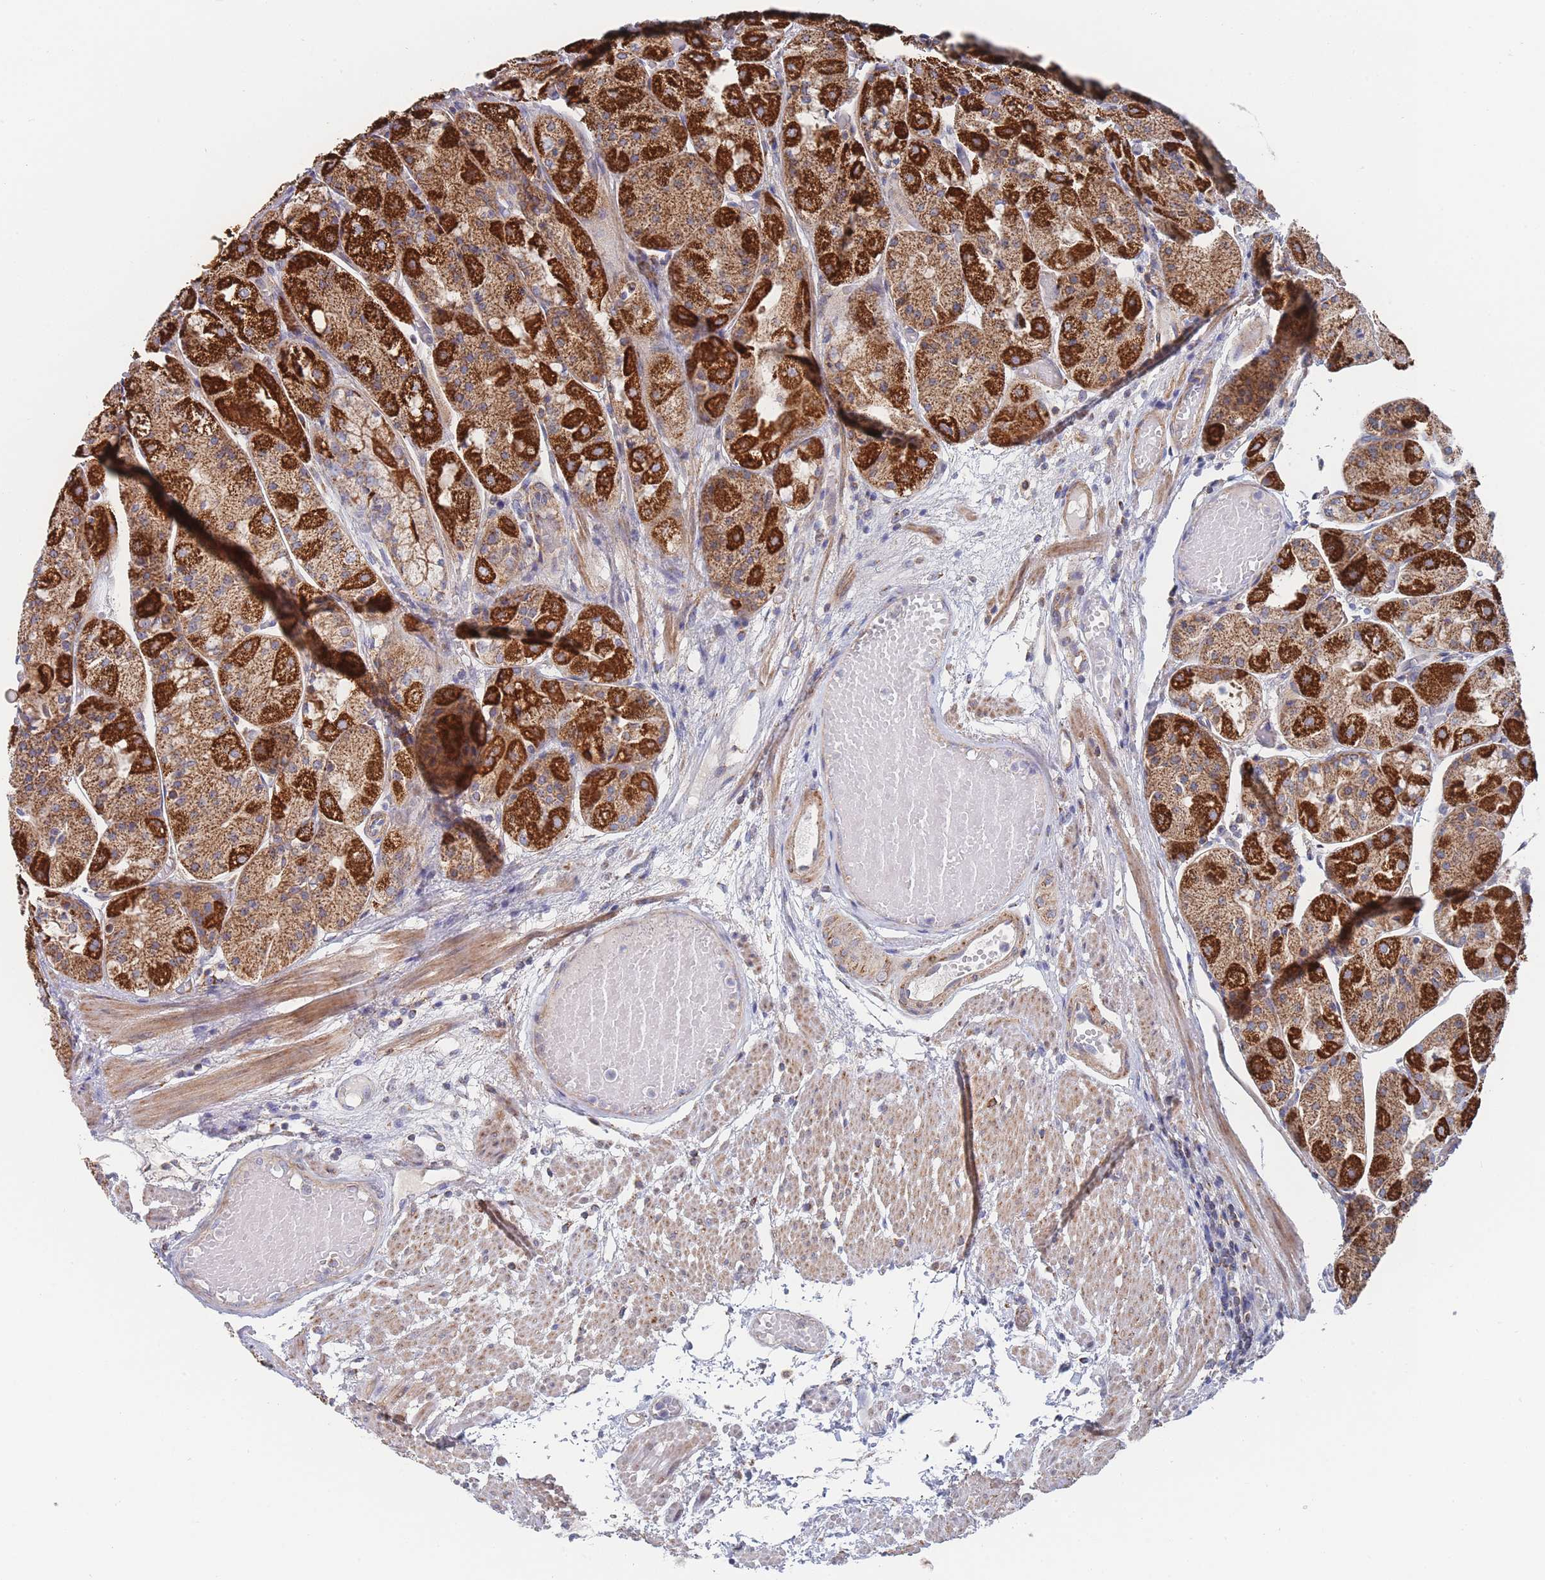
{"staining": {"intensity": "strong", "quantity": "25%-75%", "location": "cytoplasmic/membranous"}, "tissue": "stomach", "cell_type": "Glandular cells", "image_type": "normal", "snomed": [{"axis": "morphology", "description": "Normal tissue, NOS"}, {"axis": "topography", "description": "Stomach, upper"}], "caption": "Immunohistochemistry (IHC) staining of unremarkable stomach, which displays high levels of strong cytoplasmic/membranous positivity in approximately 25%-75% of glandular cells indicating strong cytoplasmic/membranous protein staining. The staining was performed using DAB (3,3'-diaminobenzidine) (brown) for protein detection and nuclei were counterstained in hematoxylin (blue).", "gene": "IKZF4", "patient": {"sex": "male", "age": 72}}